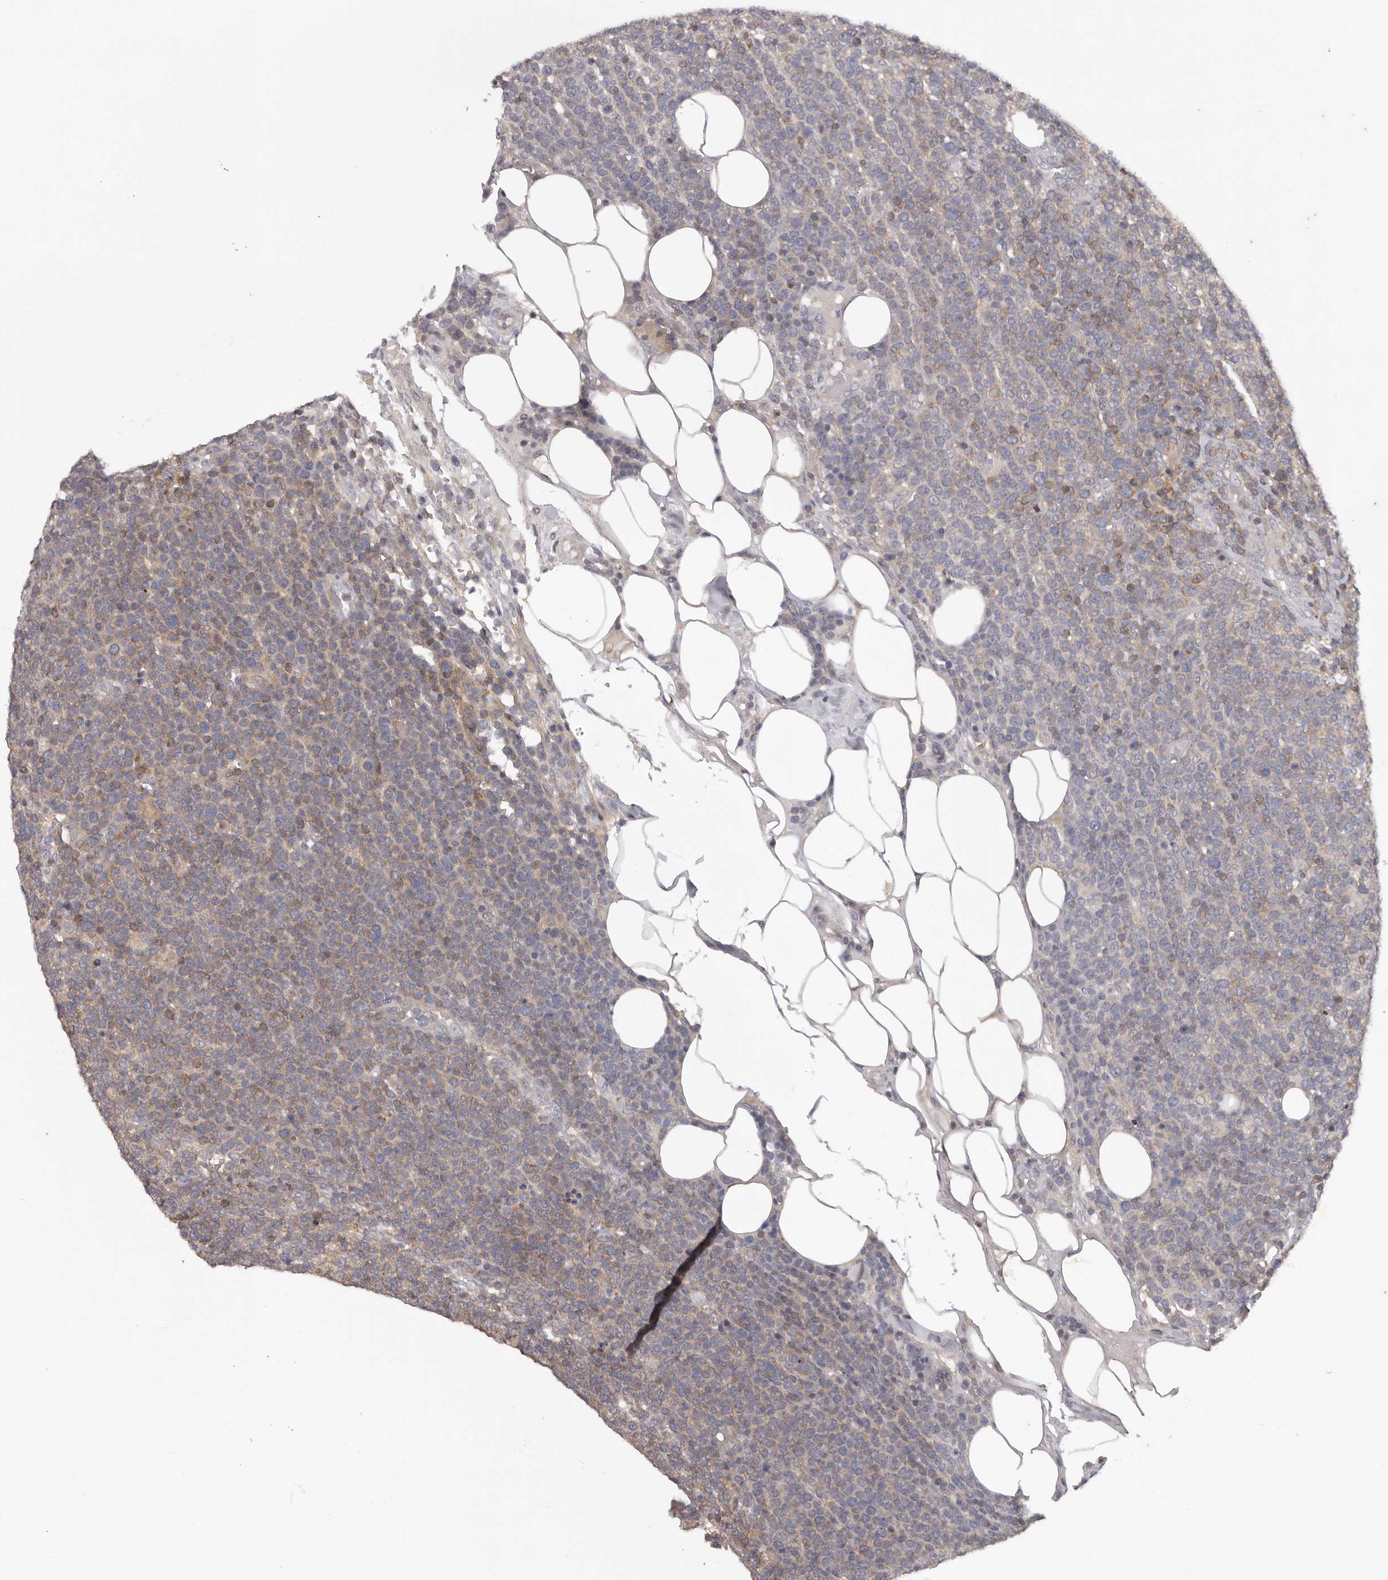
{"staining": {"intensity": "weak", "quantity": "25%-75%", "location": "cytoplasmic/membranous"}, "tissue": "lymphoma", "cell_type": "Tumor cells", "image_type": "cancer", "snomed": [{"axis": "morphology", "description": "Malignant lymphoma, non-Hodgkin's type, High grade"}, {"axis": "topography", "description": "Lymph node"}], "caption": "A brown stain highlights weak cytoplasmic/membranous expression of a protein in malignant lymphoma, non-Hodgkin's type (high-grade) tumor cells. Using DAB (brown) and hematoxylin (blue) stains, captured at high magnification using brightfield microscopy.", "gene": "ANKRD44", "patient": {"sex": "male", "age": 61}}